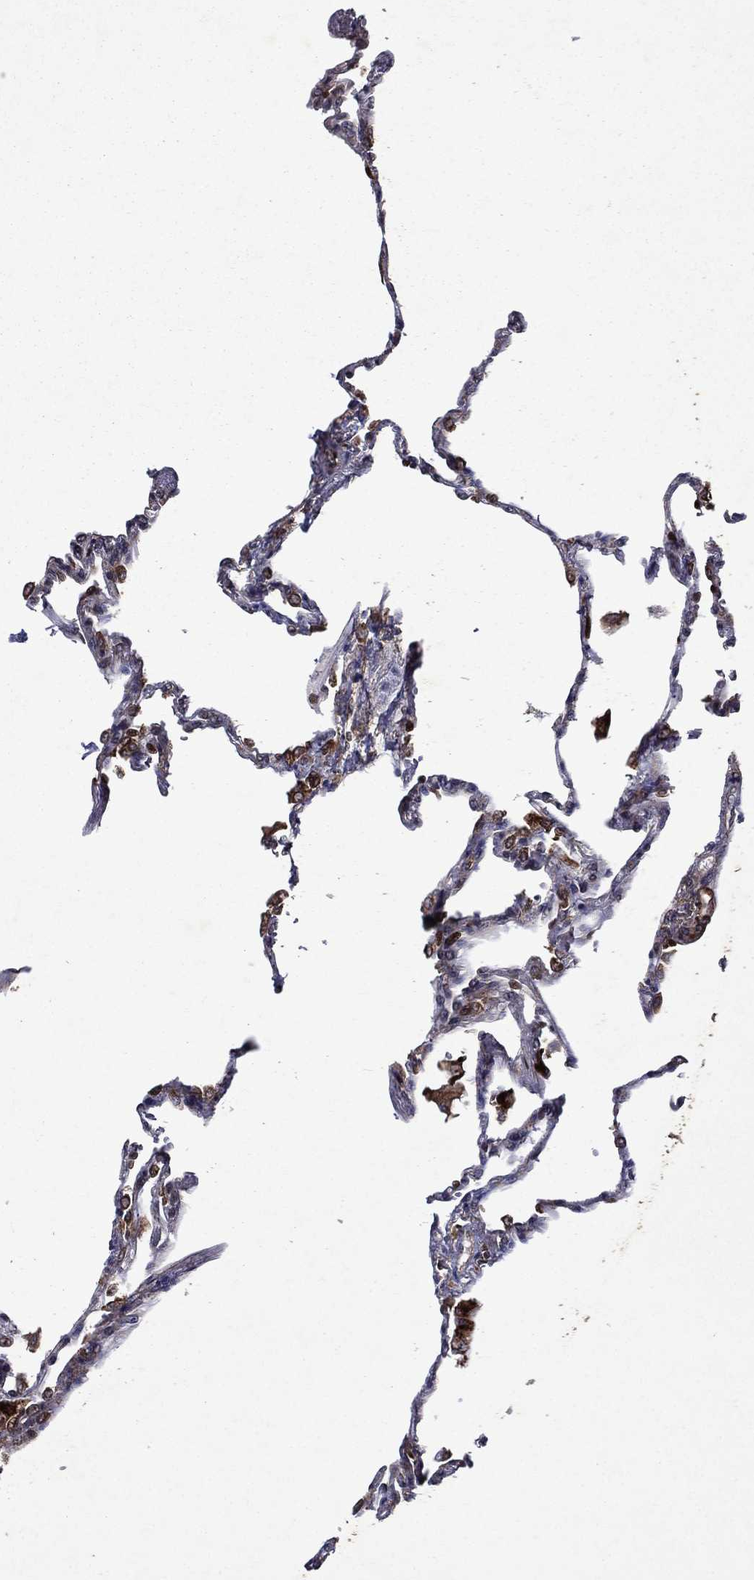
{"staining": {"intensity": "strong", "quantity": "25%-75%", "location": "cytoplasmic/membranous"}, "tissue": "lung", "cell_type": "Alveolar cells", "image_type": "normal", "snomed": [{"axis": "morphology", "description": "Normal tissue, NOS"}, {"axis": "topography", "description": "Lung"}], "caption": "Immunohistochemistry (IHC) micrograph of normal lung: lung stained using IHC demonstrates high levels of strong protein expression localized specifically in the cytoplasmic/membranous of alveolar cells, appearing as a cytoplasmic/membranous brown color.", "gene": "EIF2B4", "patient": {"sex": "male", "age": 78}}